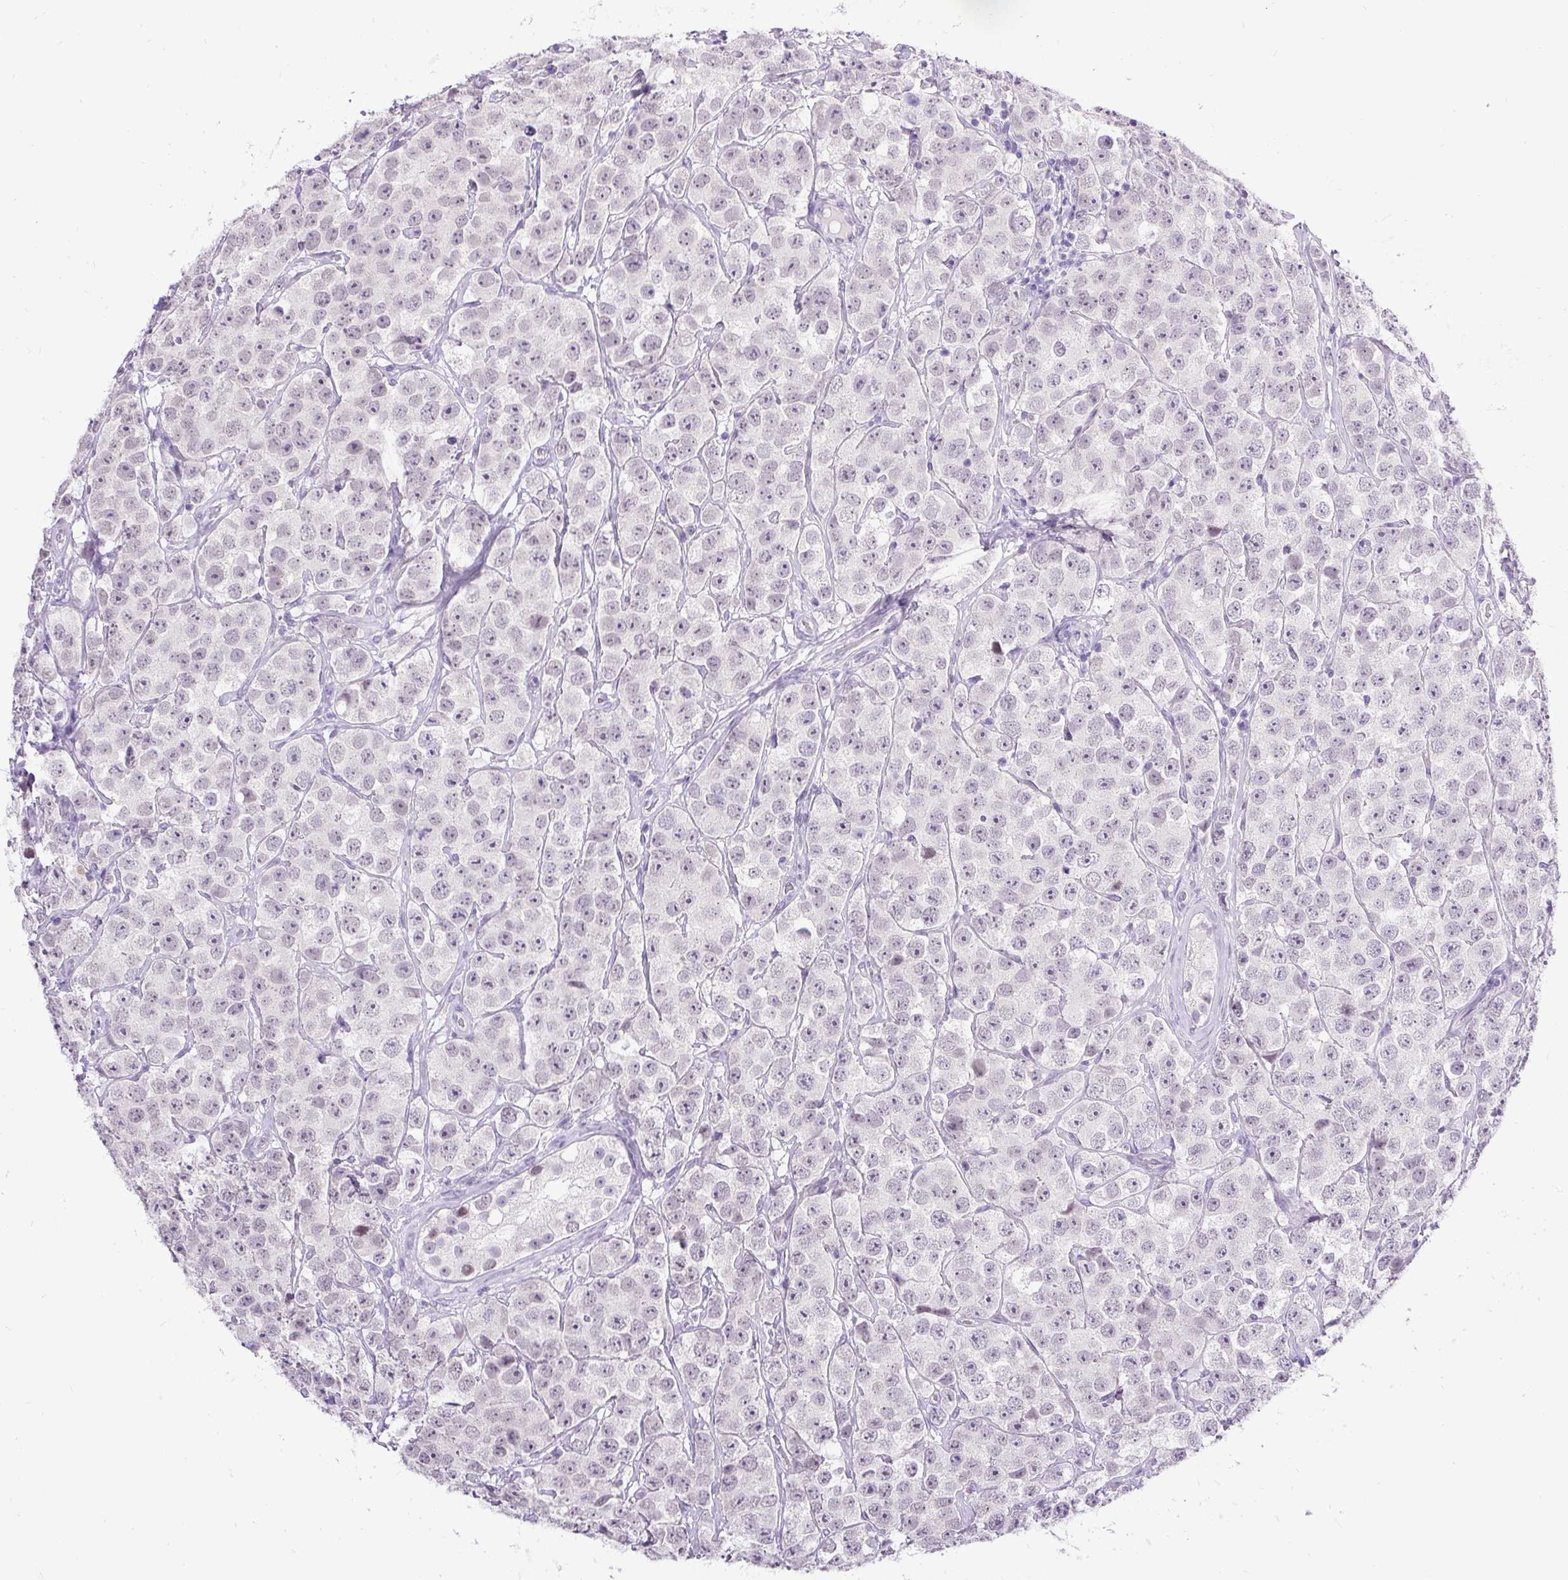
{"staining": {"intensity": "negative", "quantity": "none", "location": "none"}, "tissue": "testis cancer", "cell_type": "Tumor cells", "image_type": "cancer", "snomed": [{"axis": "morphology", "description": "Seminoma, NOS"}, {"axis": "topography", "description": "Testis"}], "caption": "This is a image of immunohistochemistry staining of testis seminoma, which shows no expression in tumor cells.", "gene": "WNT10B", "patient": {"sex": "male", "age": 28}}